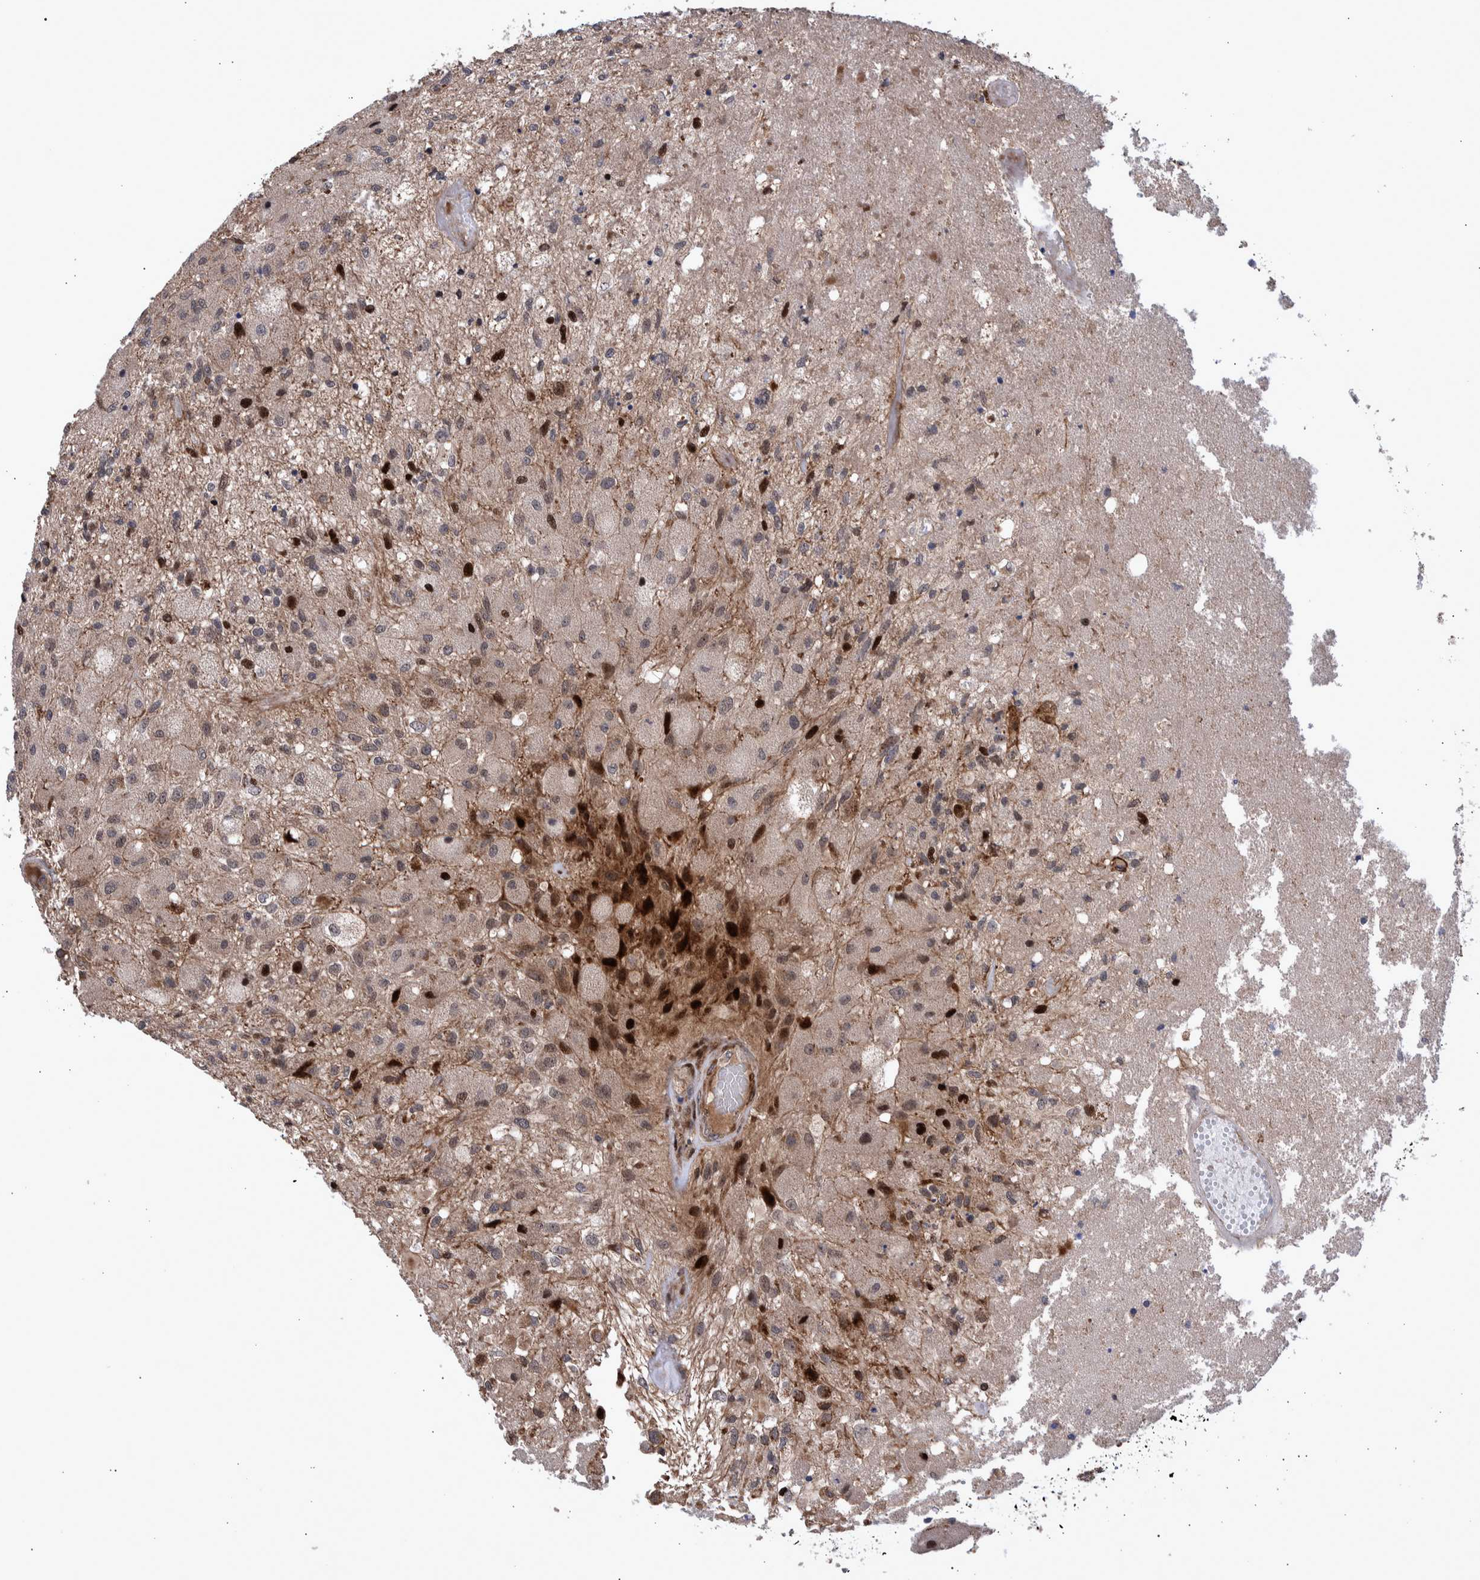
{"staining": {"intensity": "weak", "quantity": "<25%", "location": "cytoplasmic/membranous"}, "tissue": "glioma", "cell_type": "Tumor cells", "image_type": "cancer", "snomed": [{"axis": "morphology", "description": "Normal tissue, NOS"}, {"axis": "morphology", "description": "Glioma, malignant, High grade"}, {"axis": "topography", "description": "Cerebral cortex"}], "caption": "IHC image of glioma stained for a protein (brown), which displays no staining in tumor cells.", "gene": "SHISA6", "patient": {"sex": "male", "age": 77}}